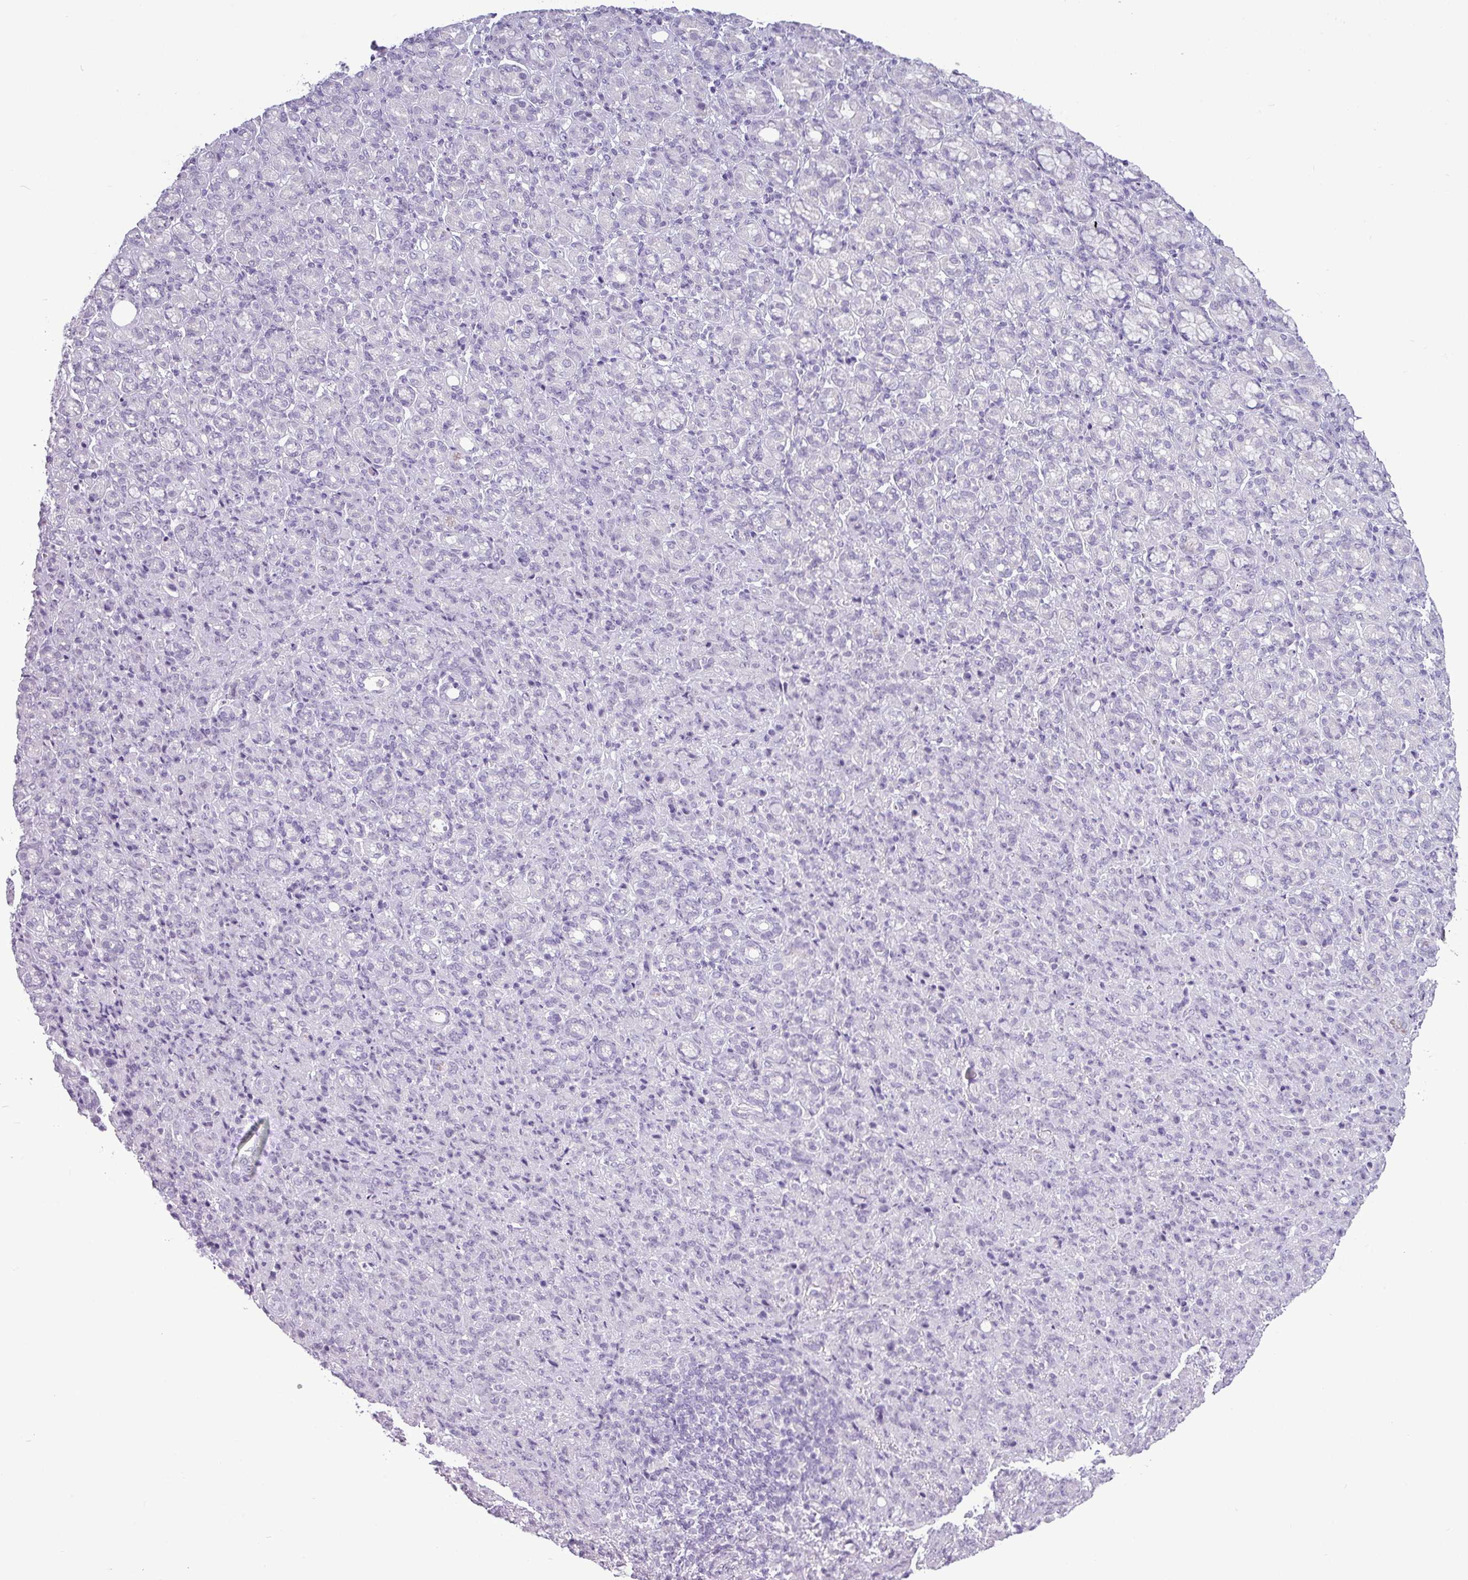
{"staining": {"intensity": "negative", "quantity": "none", "location": "none"}, "tissue": "stomach cancer", "cell_type": "Tumor cells", "image_type": "cancer", "snomed": [{"axis": "morphology", "description": "Adenocarcinoma, NOS"}, {"axis": "topography", "description": "Stomach"}], "caption": "DAB immunohistochemical staining of human adenocarcinoma (stomach) exhibits no significant expression in tumor cells. (IHC, brightfield microscopy, high magnification).", "gene": "AMY2A", "patient": {"sex": "female", "age": 79}}